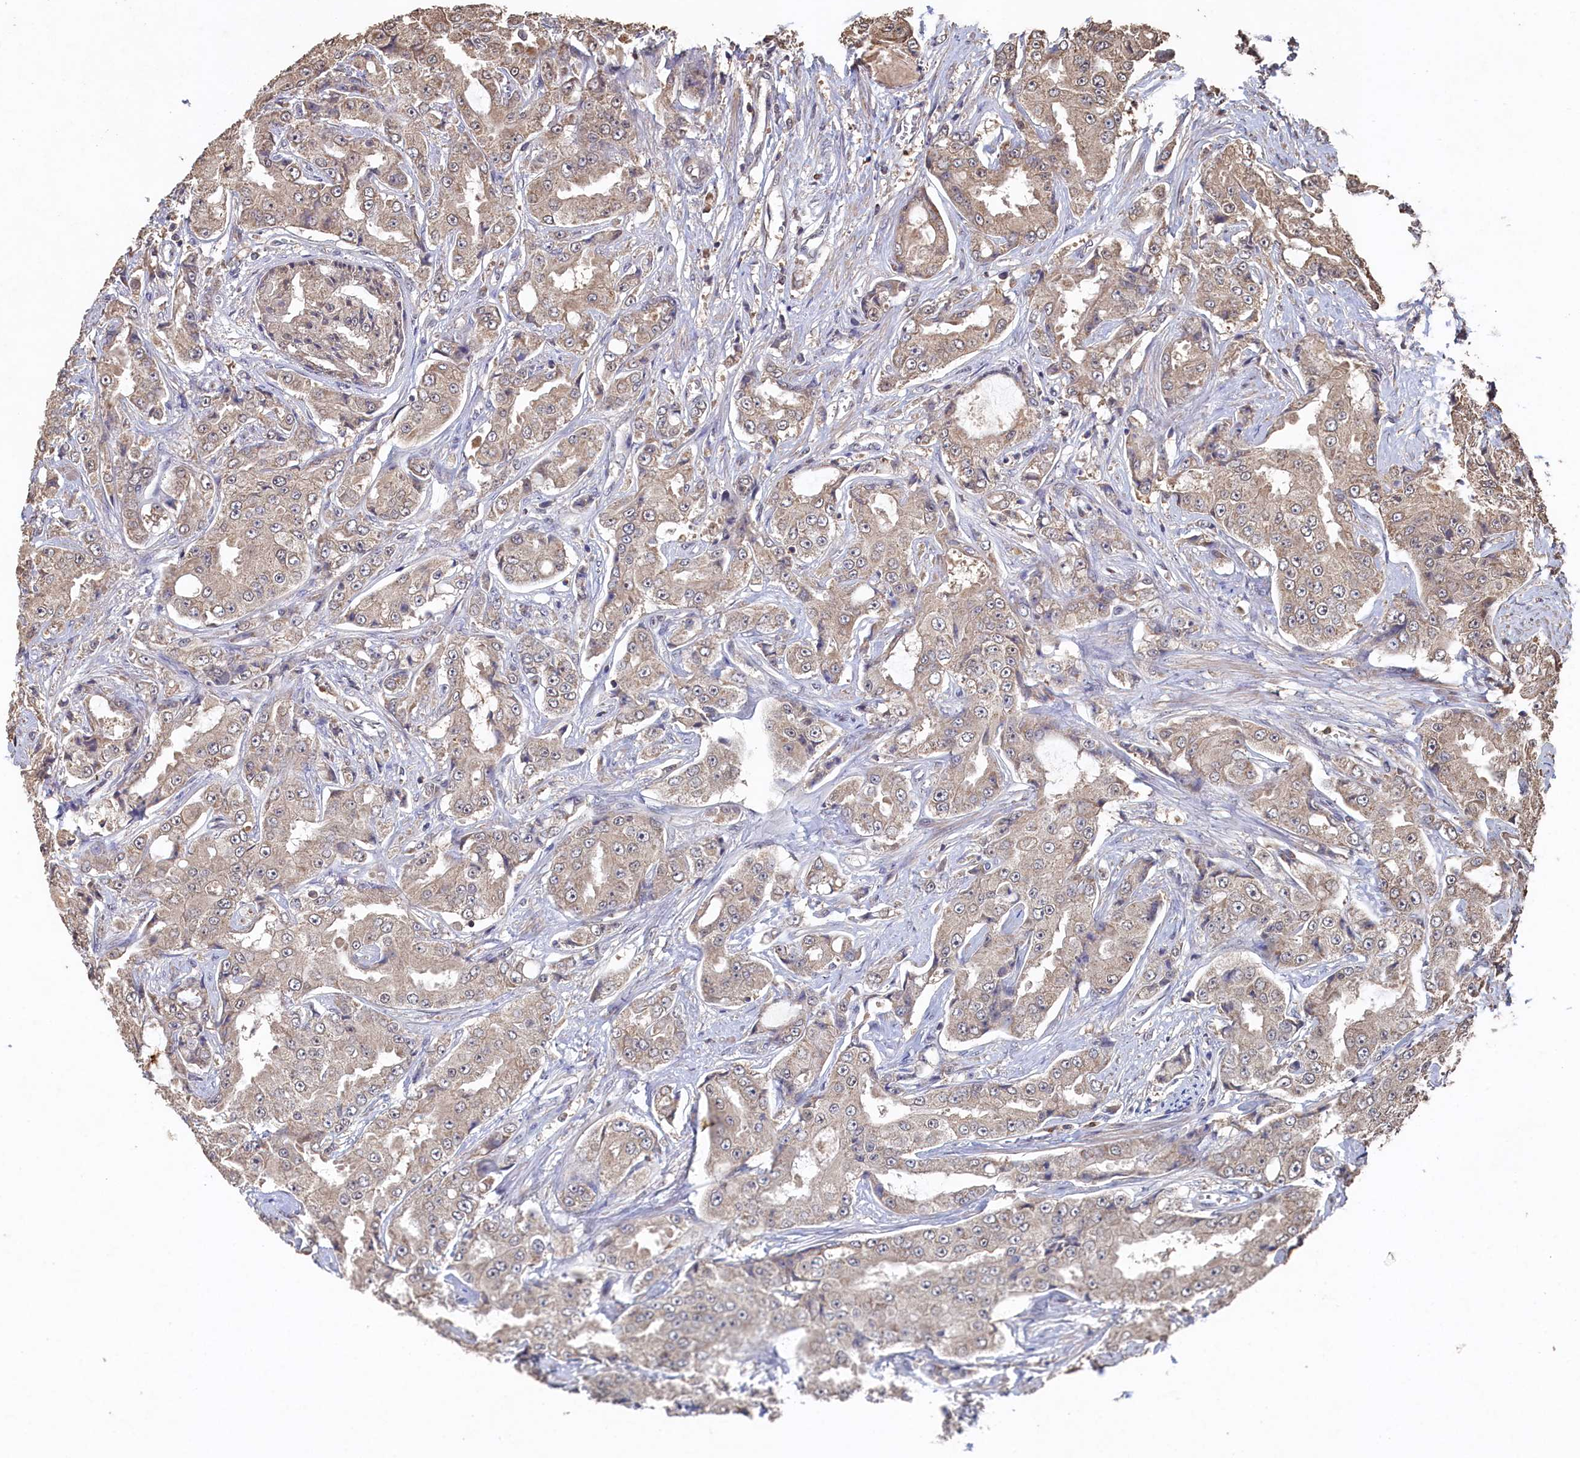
{"staining": {"intensity": "weak", "quantity": "<25%", "location": "cytoplasmic/membranous"}, "tissue": "prostate cancer", "cell_type": "Tumor cells", "image_type": "cancer", "snomed": [{"axis": "morphology", "description": "Adenocarcinoma, High grade"}, {"axis": "topography", "description": "Prostate"}], "caption": "This image is of prostate cancer stained with immunohistochemistry to label a protein in brown with the nuclei are counter-stained blue. There is no expression in tumor cells.", "gene": "PIGN", "patient": {"sex": "male", "age": 73}}